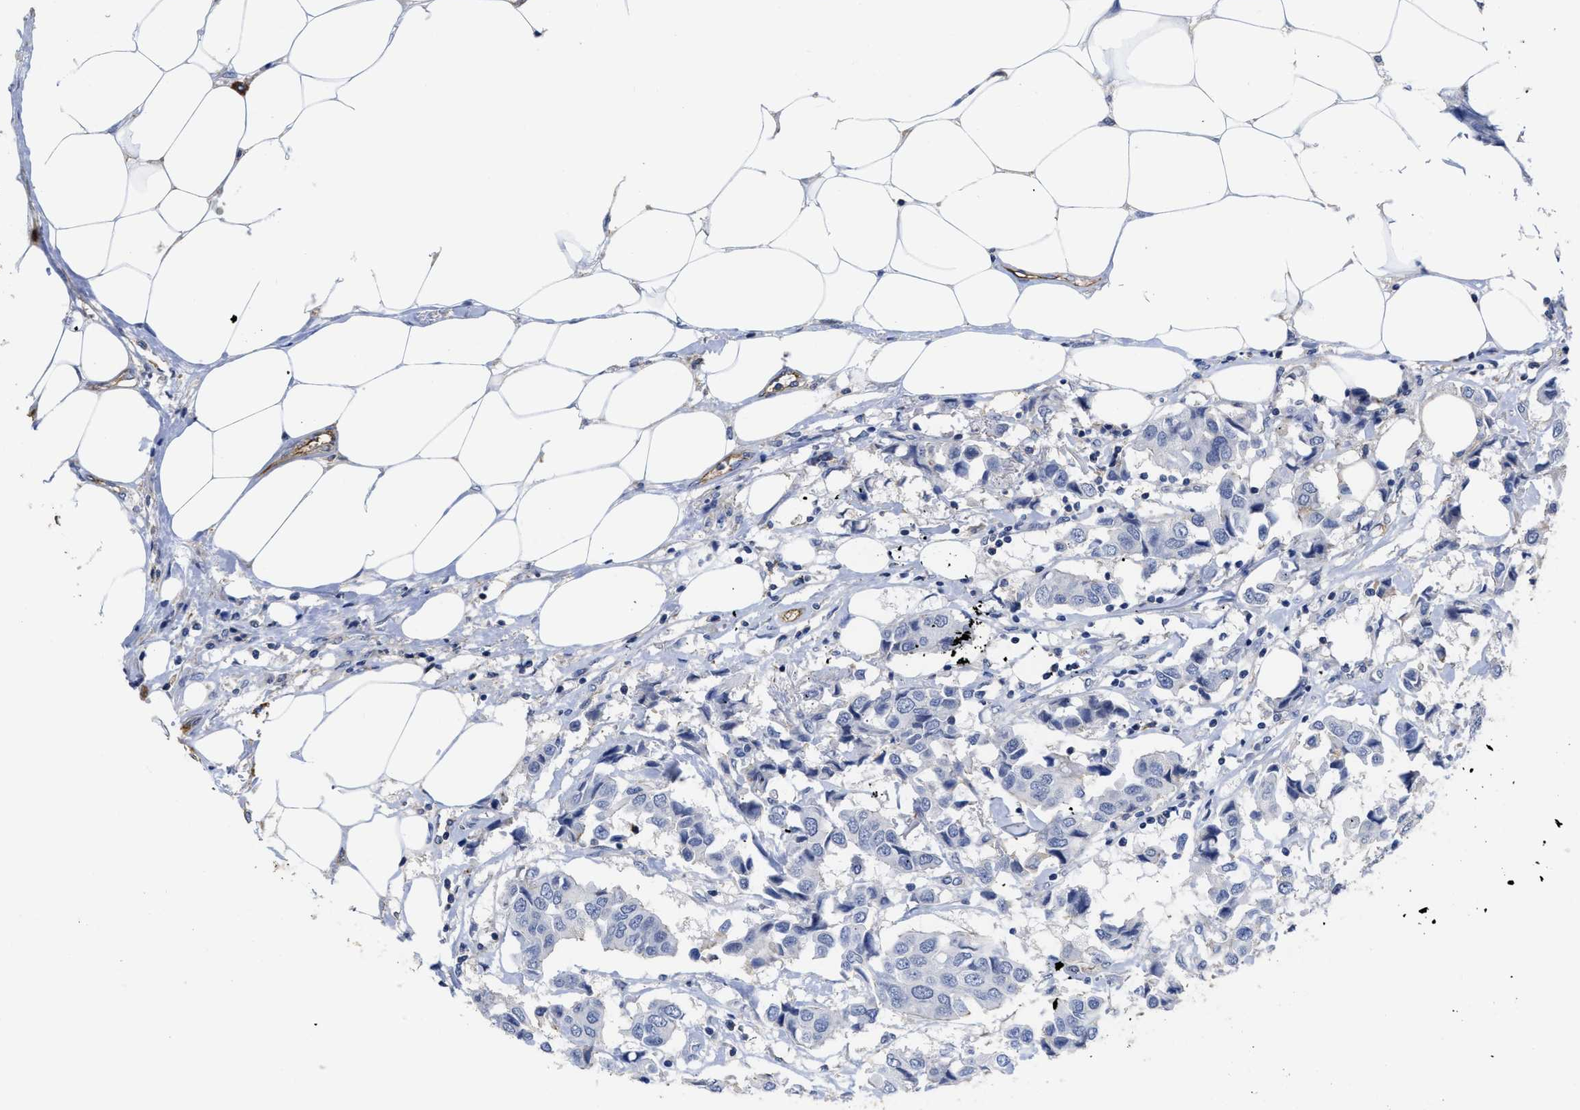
{"staining": {"intensity": "negative", "quantity": "none", "location": "none"}, "tissue": "breast cancer", "cell_type": "Tumor cells", "image_type": "cancer", "snomed": [{"axis": "morphology", "description": "Duct carcinoma"}, {"axis": "topography", "description": "Breast"}], "caption": "DAB immunohistochemical staining of infiltrating ductal carcinoma (breast) exhibits no significant positivity in tumor cells.", "gene": "ACKR1", "patient": {"sex": "female", "age": 80}}